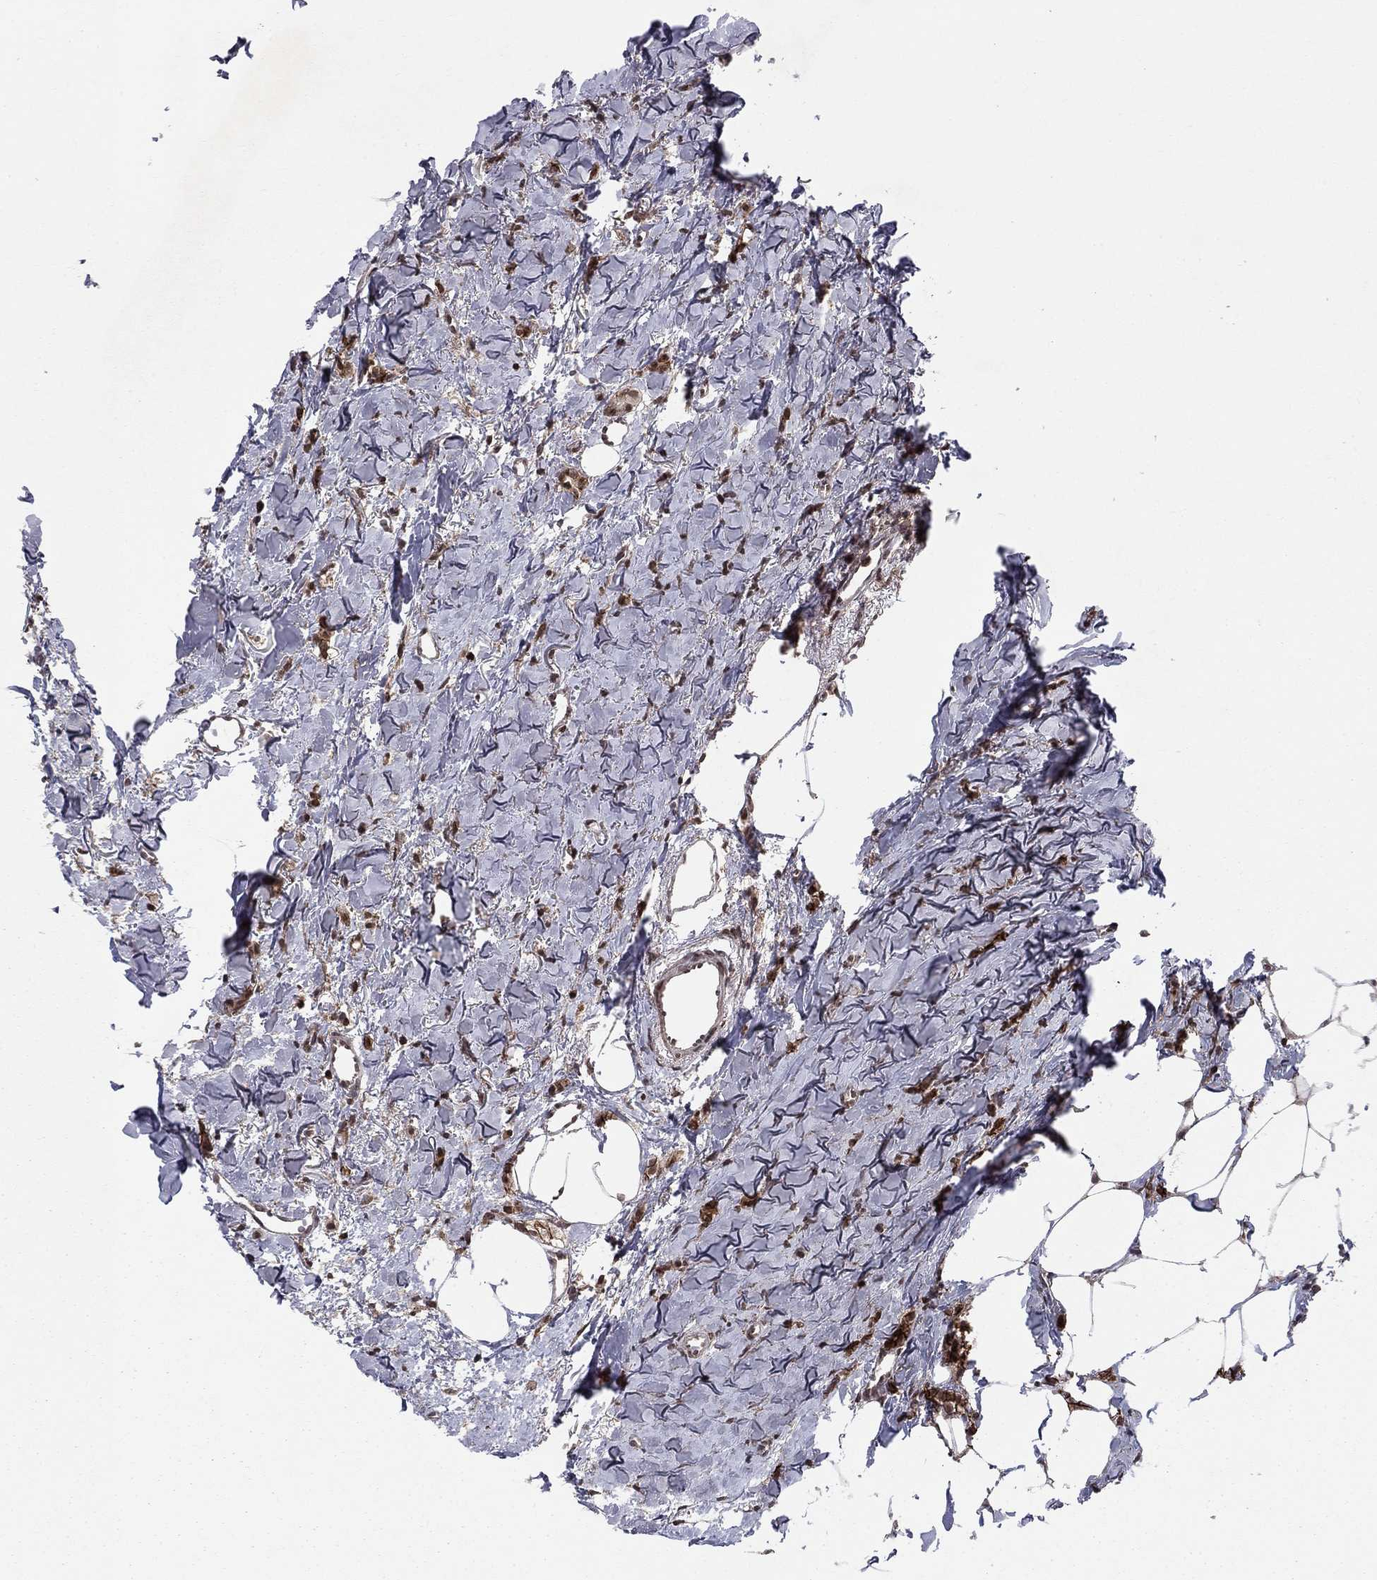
{"staining": {"intensity": "moderate", "quantity": "25%-75%", "location": "cytoplasmic/membranous"}, "tissue": "breast cancer", "cell_type": "Tumor cells", "image_type": "cancer", "snomed": [{"axis": "morphology", "description": "Duct carcinoma"}, {"axis": "topography", "description": "Breast"}], "caption": "This is a micrograph of immunohistochemistry (IHC) staining of breast cancer, which shows moderate staining in the cytoplasmic/membranous of tumor cells.", "gene": "SSX2IP", "patient": {"sex": "female", "age": 85}}